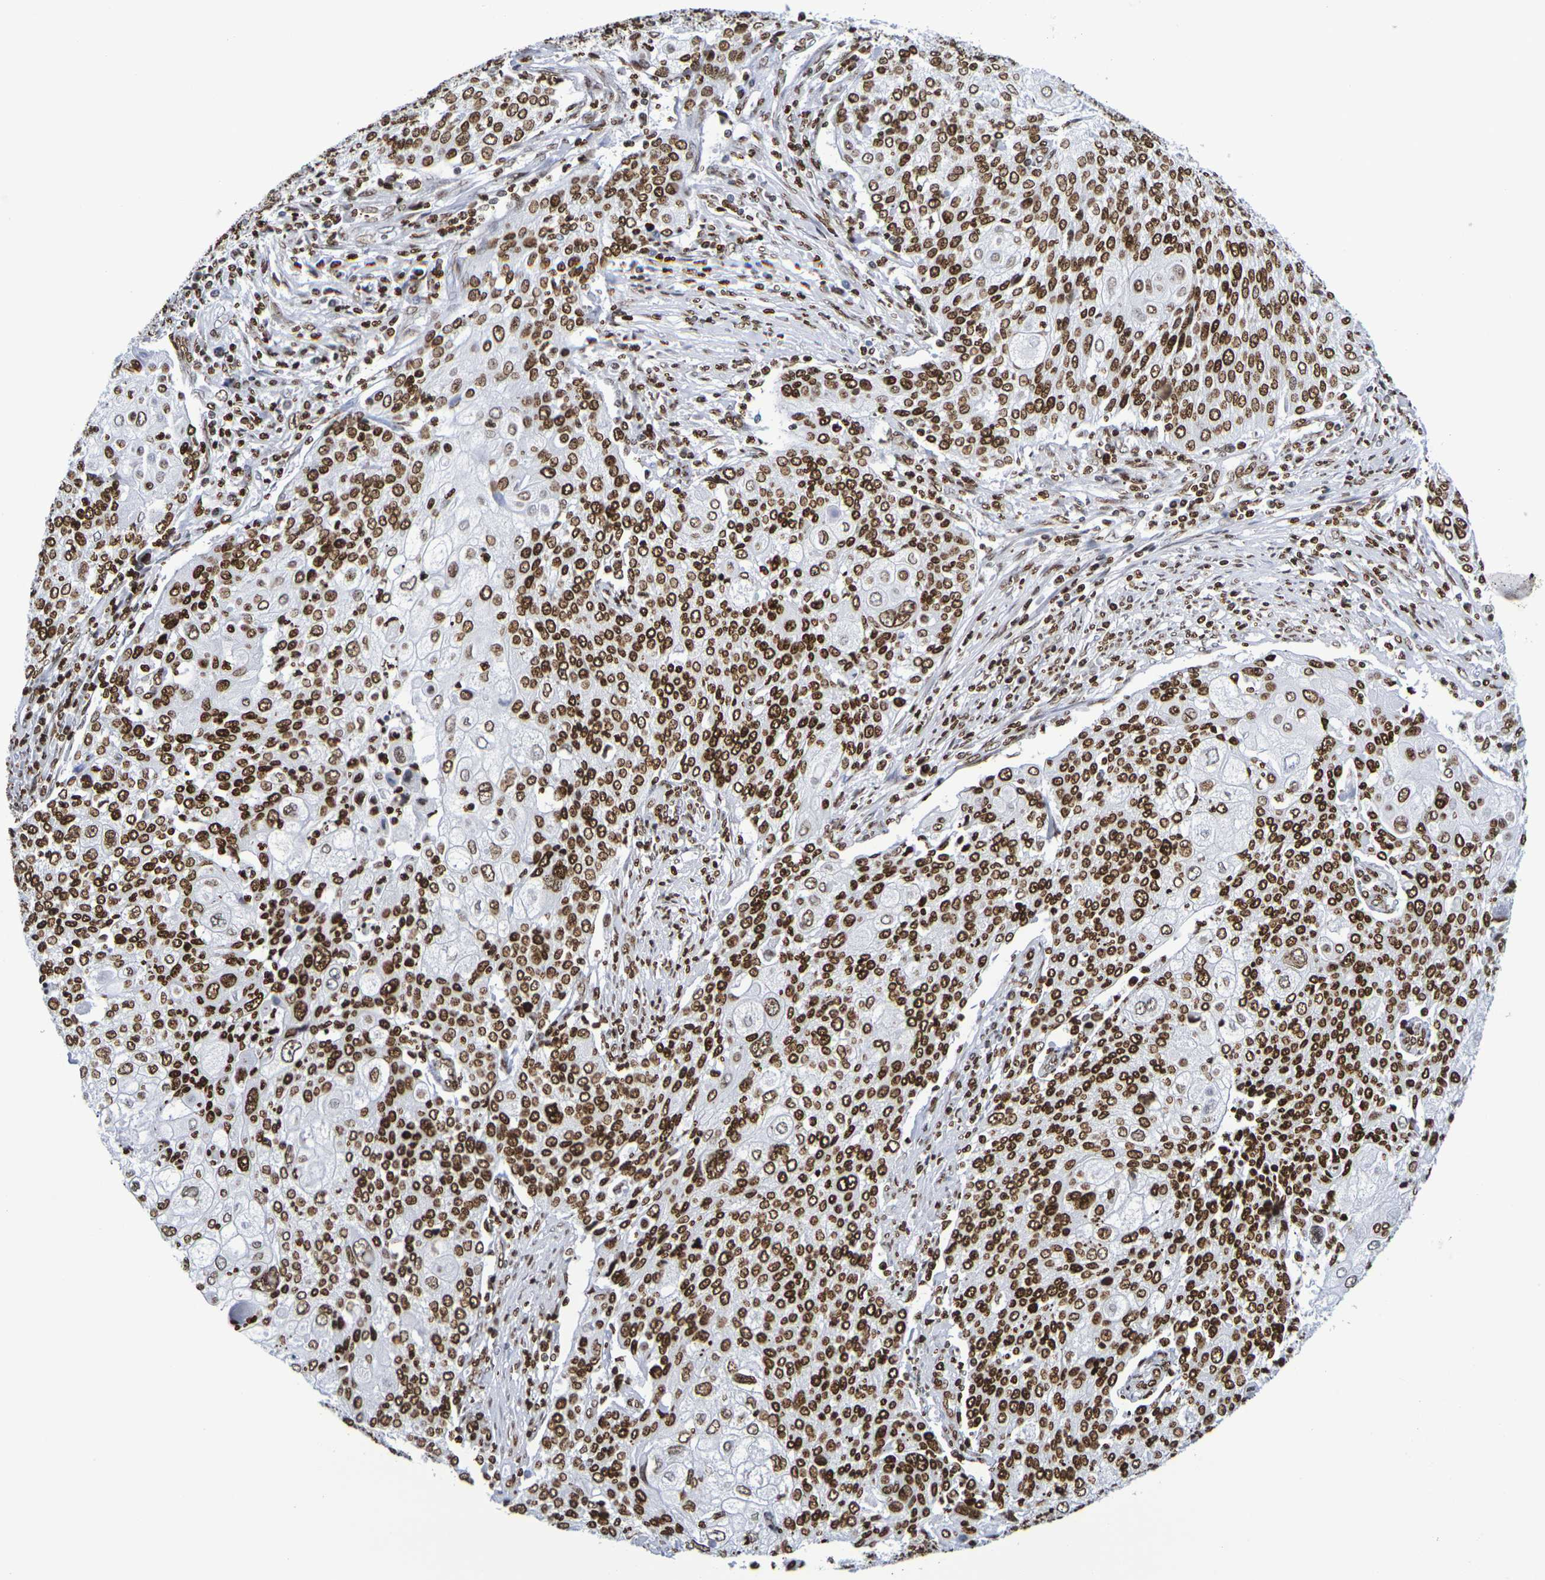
{"staining": {"intensity": "strong", "quantity": ">75%", "location": "nuclear"}, "tissue": "cervical cancer", "cell_type": "Tumor cells", "image_type": "cancer", "snomed": [{"axis": "morphology", "description": "Squamous cell carcinoma, NOS"}, {"axis": "topography", "description": "Cervix"}], "caption": "Protein staining by immunohistochemistry (IHC) displays strong nuclear positivity in approximately >75% of tumor cells in cervical squamous cell carcinoma.", "gene": "H1-5", "patient": {"sex": "female", "age": 40}}